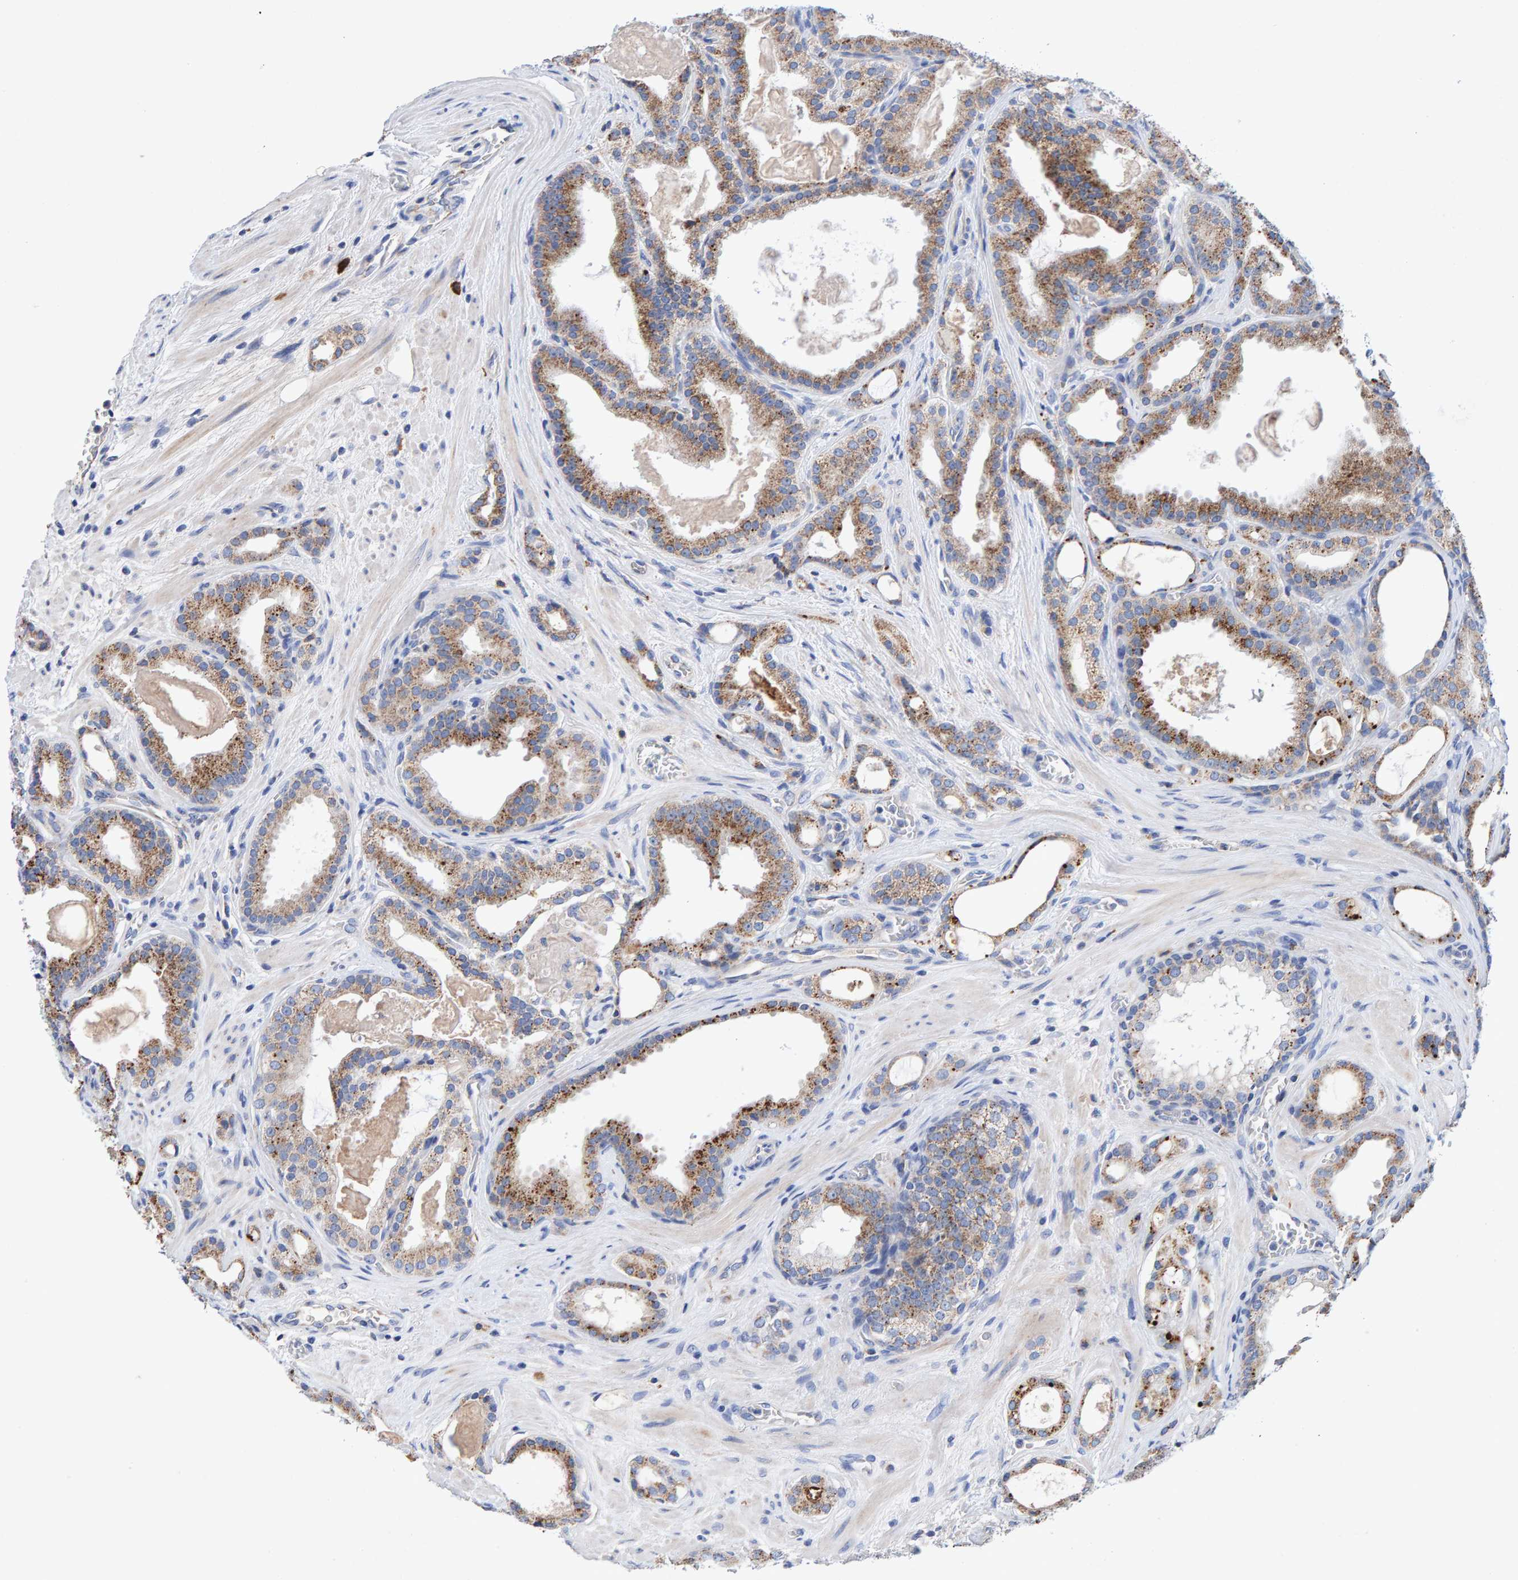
{"staining": {"intensity": "moderate", "quantity": ">75%", "location": "cytoplasmic/membranous"}, "tissue": "prostate cancer", "cell_type": "Tumor cells", "image_type": "cancer", "snomed": [{"axis": "morphology", "description": "Adenocarcinoma, High grade"}, {"axis": "topography", "description": "Prostate"}], "caption": "Protein staining by immunohistochemistry (IHC) displays moderate cytoplasmic/membranous expression in approximately >75% of tumor cells in prostate cancer (high-grade adenocarcinoma).", "gene": "EFR3A", "patient": {"sex": "male", "age": 60}}